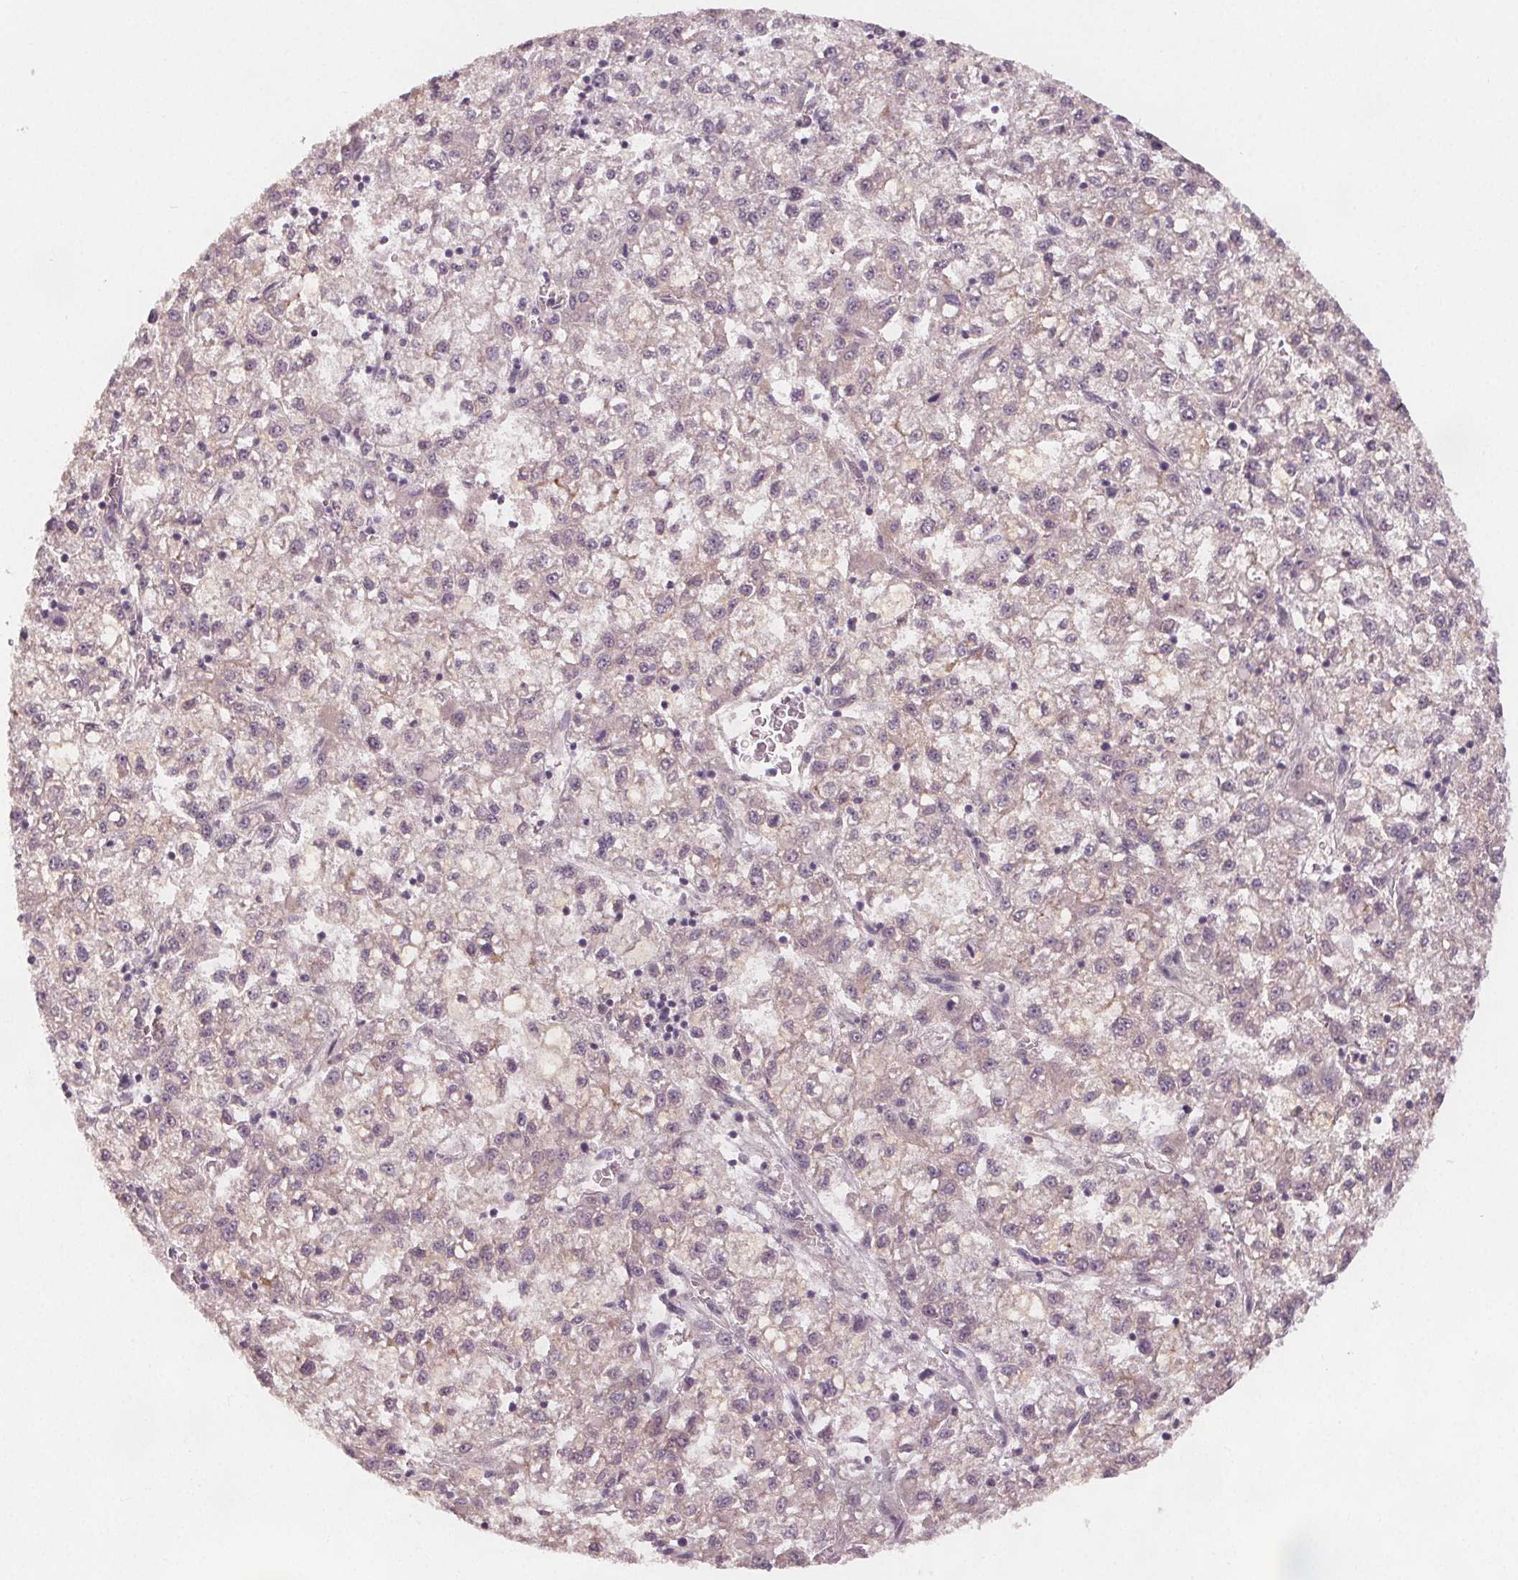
{"staining": {"intensity": "negative", "quantity": "none", "location": "none"}, "tissue": "liver cancer", "cell_type": "Tumor cells", "image_type": "cancer", "snomed": [{"axis": "morphology", "description": "Carcinoma, Hepatocellular, NOS"}, {"axis": "topography", "description": "Liver"}], "caption": "Tumor cells show no significant protein positivity in hepatocellular carcinoma (liver).", "gene": "VNN1", "patient": {"sex": "male", "age": 40}}